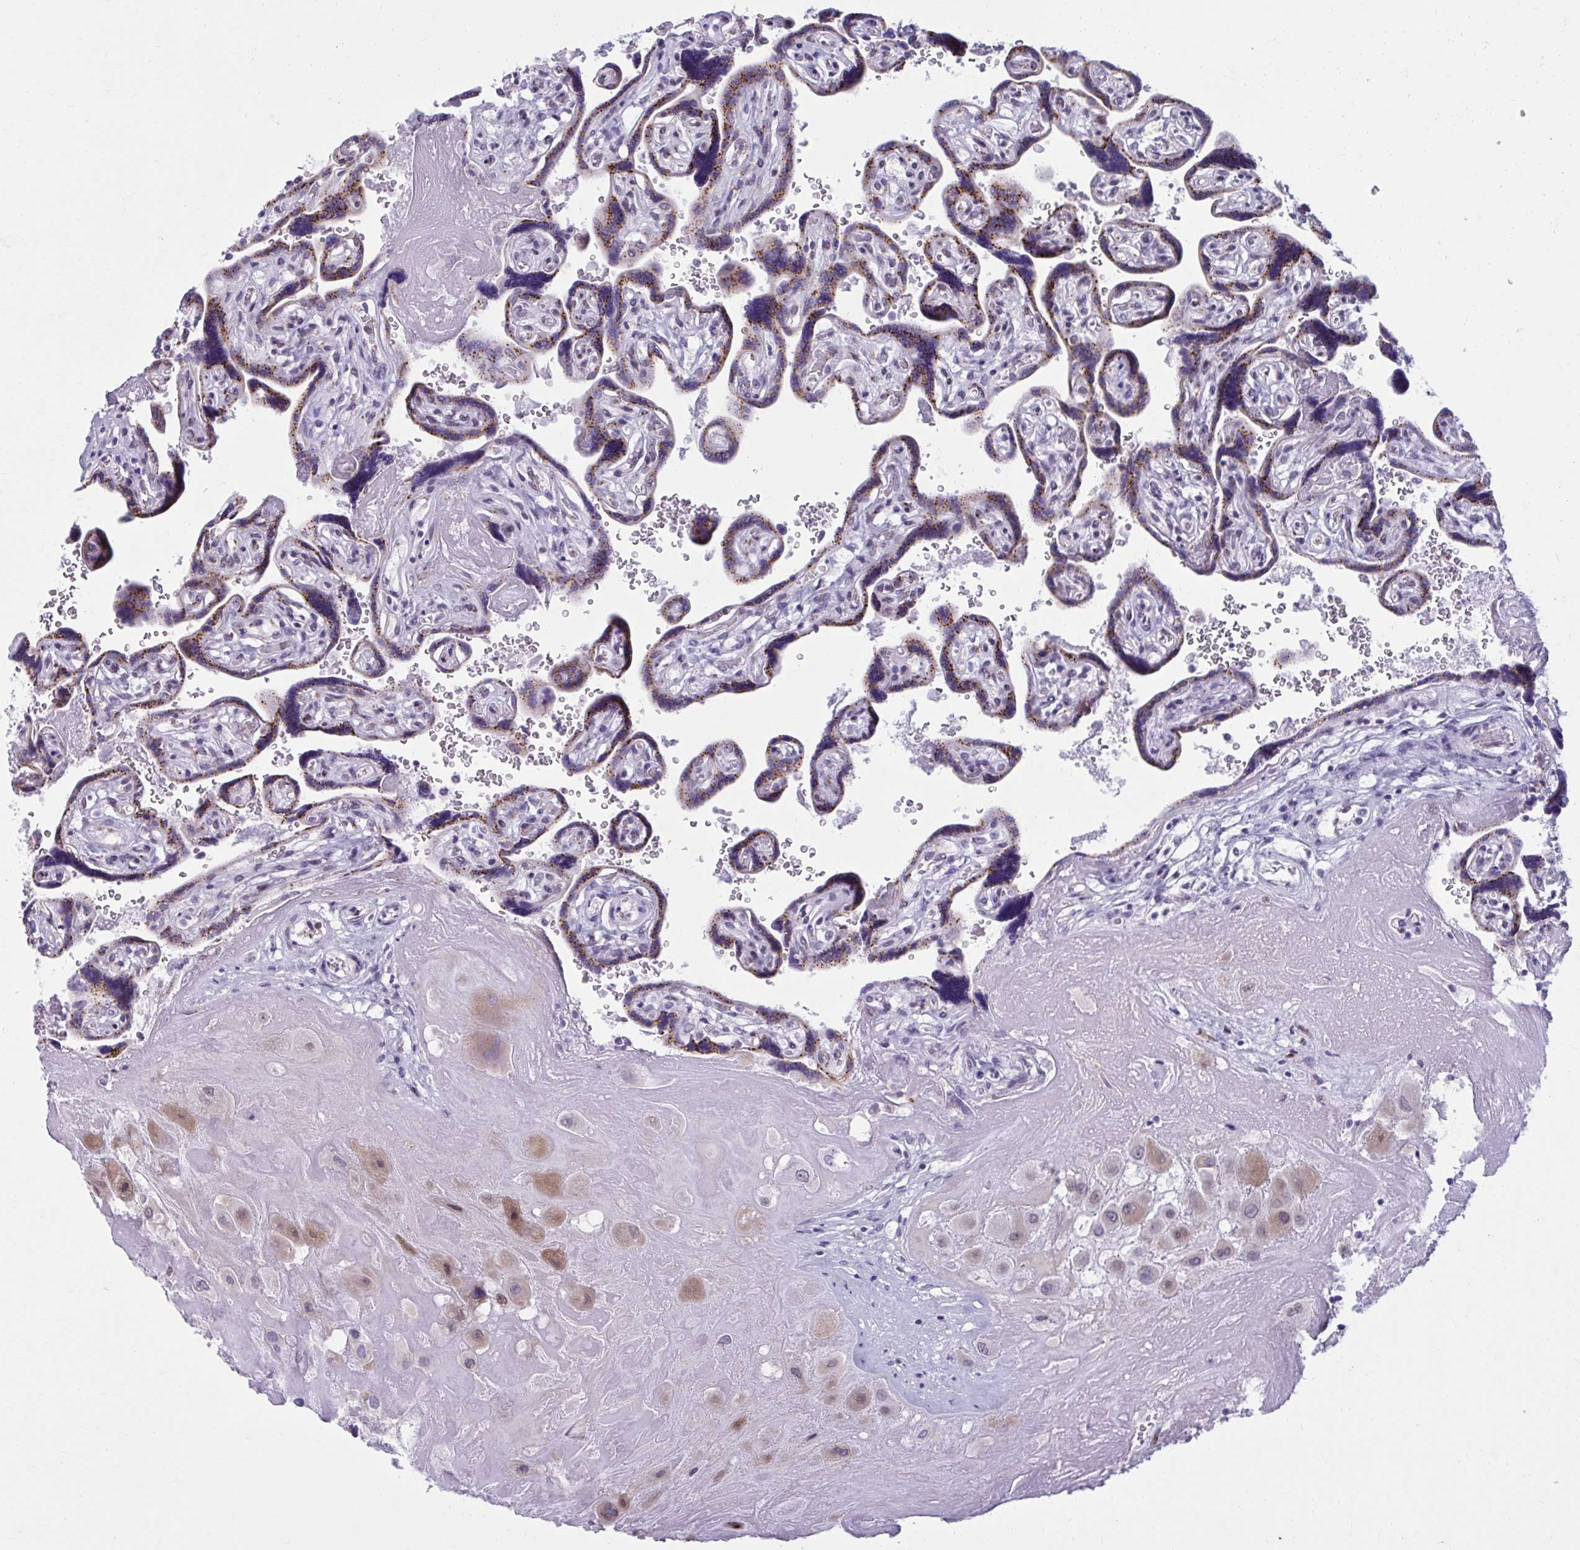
{"staining": {"intensity": "moderate", "quantity": "25%-75%", "location": "cytoplasmic/membranous"}, "tissue": "placenta", "cell_type": "Decidual cells", "image_type": "normal", "snomed": [{"axis": "morphology", "description": "Normal tissue, NOS"}, {"axis": "topography", "description": "Placenta"}], "caption": "Immunohistochemical staining of normal placenta demonstrates medium levels of moderate cytoplasmic/membranous staining in approximately 25%-75% of decidual cells.", "gene": "ZNF682", "patient": {"sex": "female", "age": 32}}